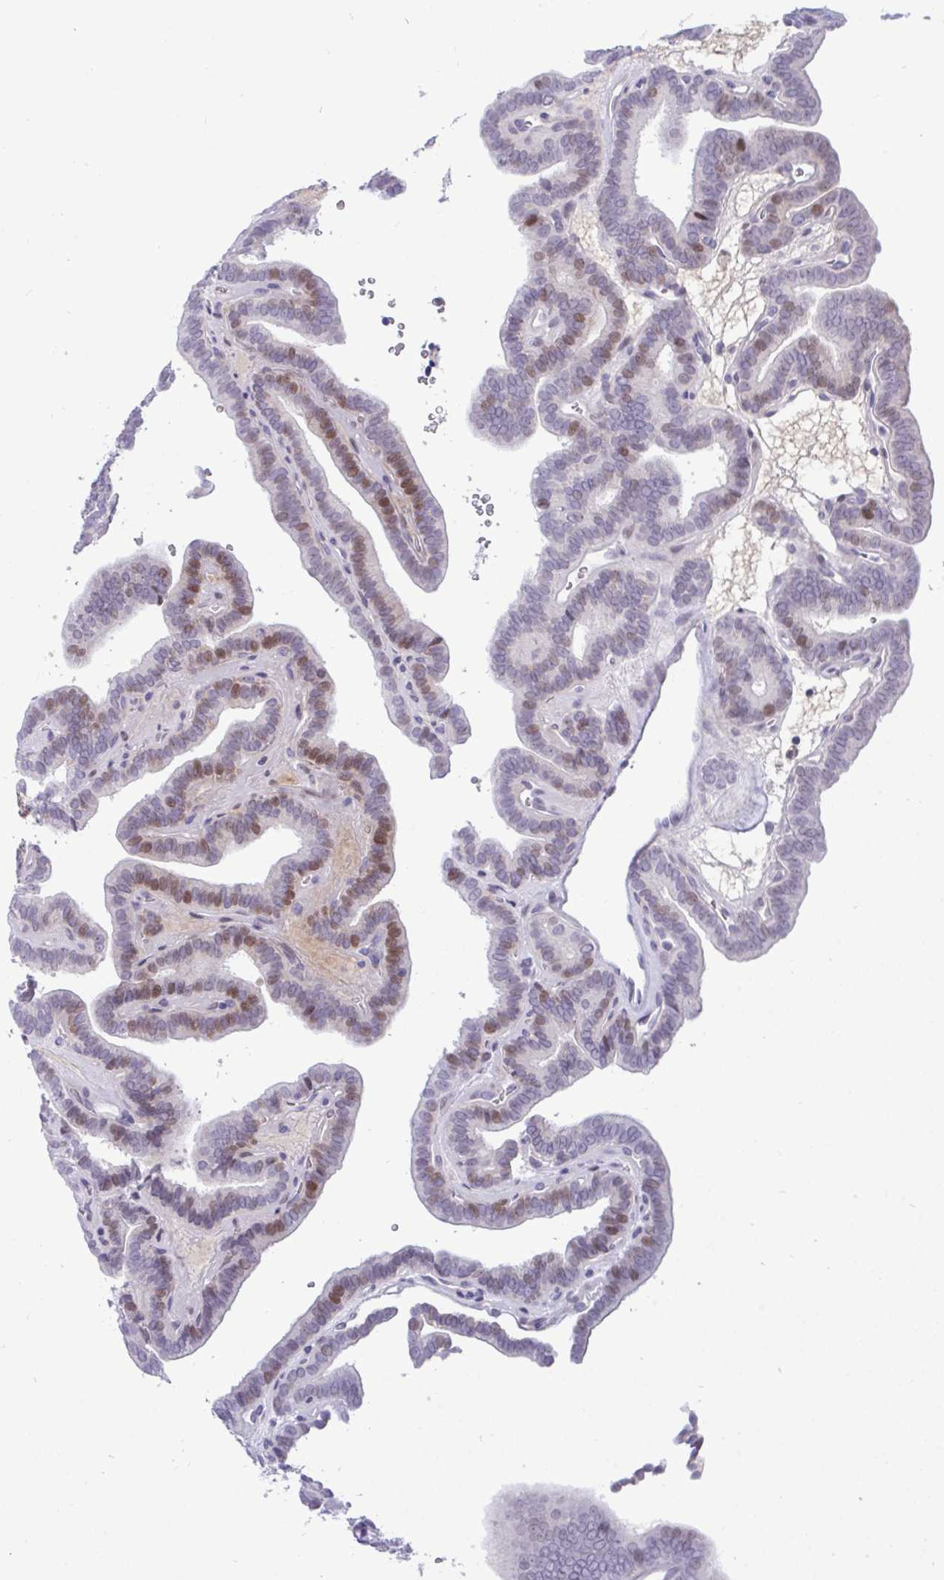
{"staining": {"intensity": "moderate", "quantity": "25%-75%", "location": "nuclear"}, "tissue": "thyroid cancer", "cell_type": "Tumor cells", "image_type": "cancer", "snomed": [{"axis": "morphology", "description": "Papillary adenocarcinoma, NOS"}, {"axis": "topography", "description": "Thyroid gland"}], "caption": "Immunohistochemical staining of human thyroid papillary adenocarcinoma demonstrates moderate nuclear protein positivity in approximately 25%-75% of tumor cells. Using DAB (3,3'-diaminobenzidine) (brown) and hematoxylin (blue) stains, captured at high magnification using brightfield microscopy.", "gene": "EPOP", "patient": {"sex": "female", "age": 21}}